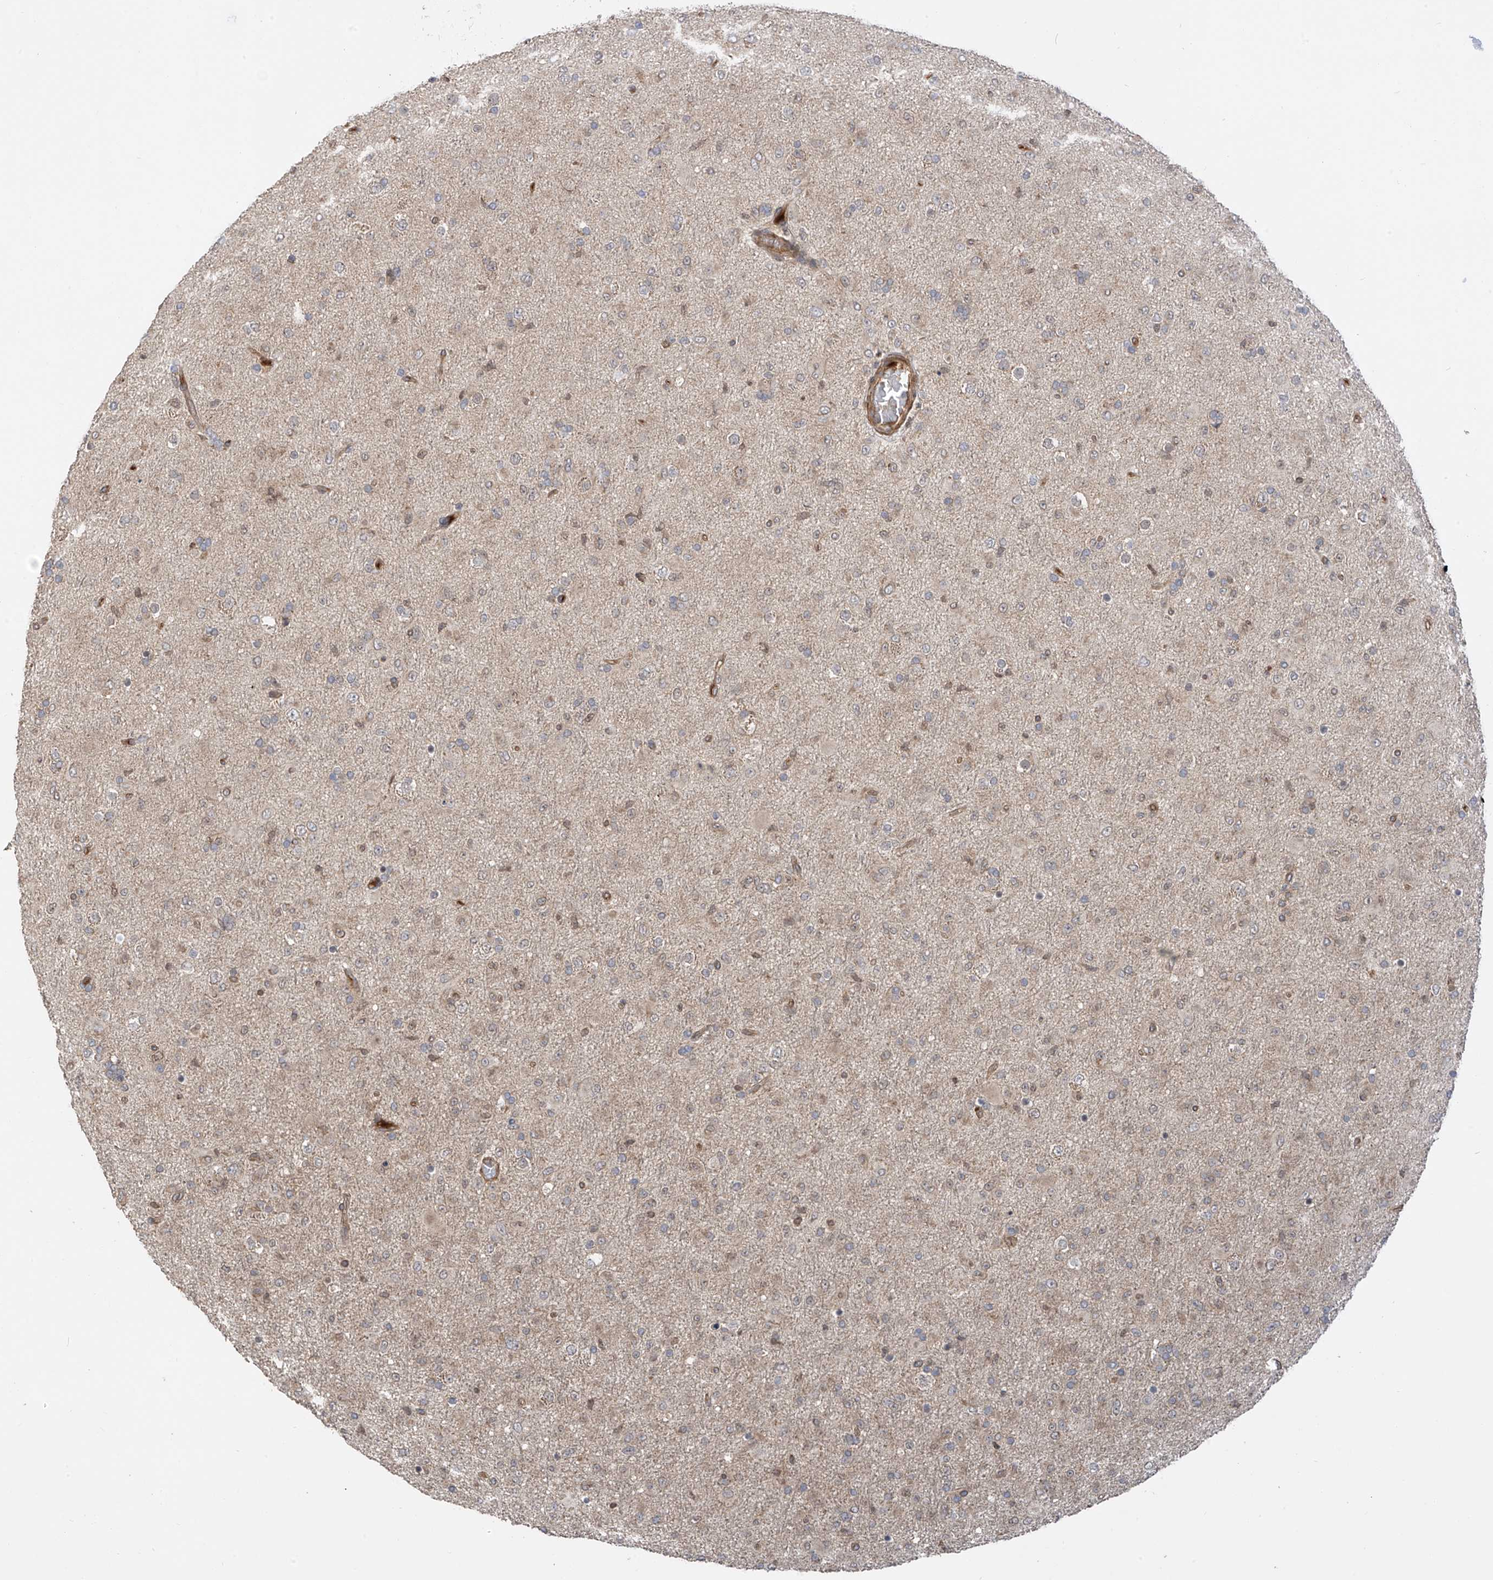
{"staining": {"intensity": "negative", "quantity": "none", "location": "none"}, "tissue": "glioma", "cell_type": "Tumor cells", "image_type": "cancer", "snomed": [{"axis": "morphology", "description": "Glioma, malignant, Low grade"}, {"axis": "topography", "description": "Brain"}], "caption": "A high-resolution micrograph shows IHC staining of malignant glioma (low-grade), which reveals no significant expression in tumor cells.", "gene": "ATAD2B", "patient": {"sex": "male", "age": 65}}